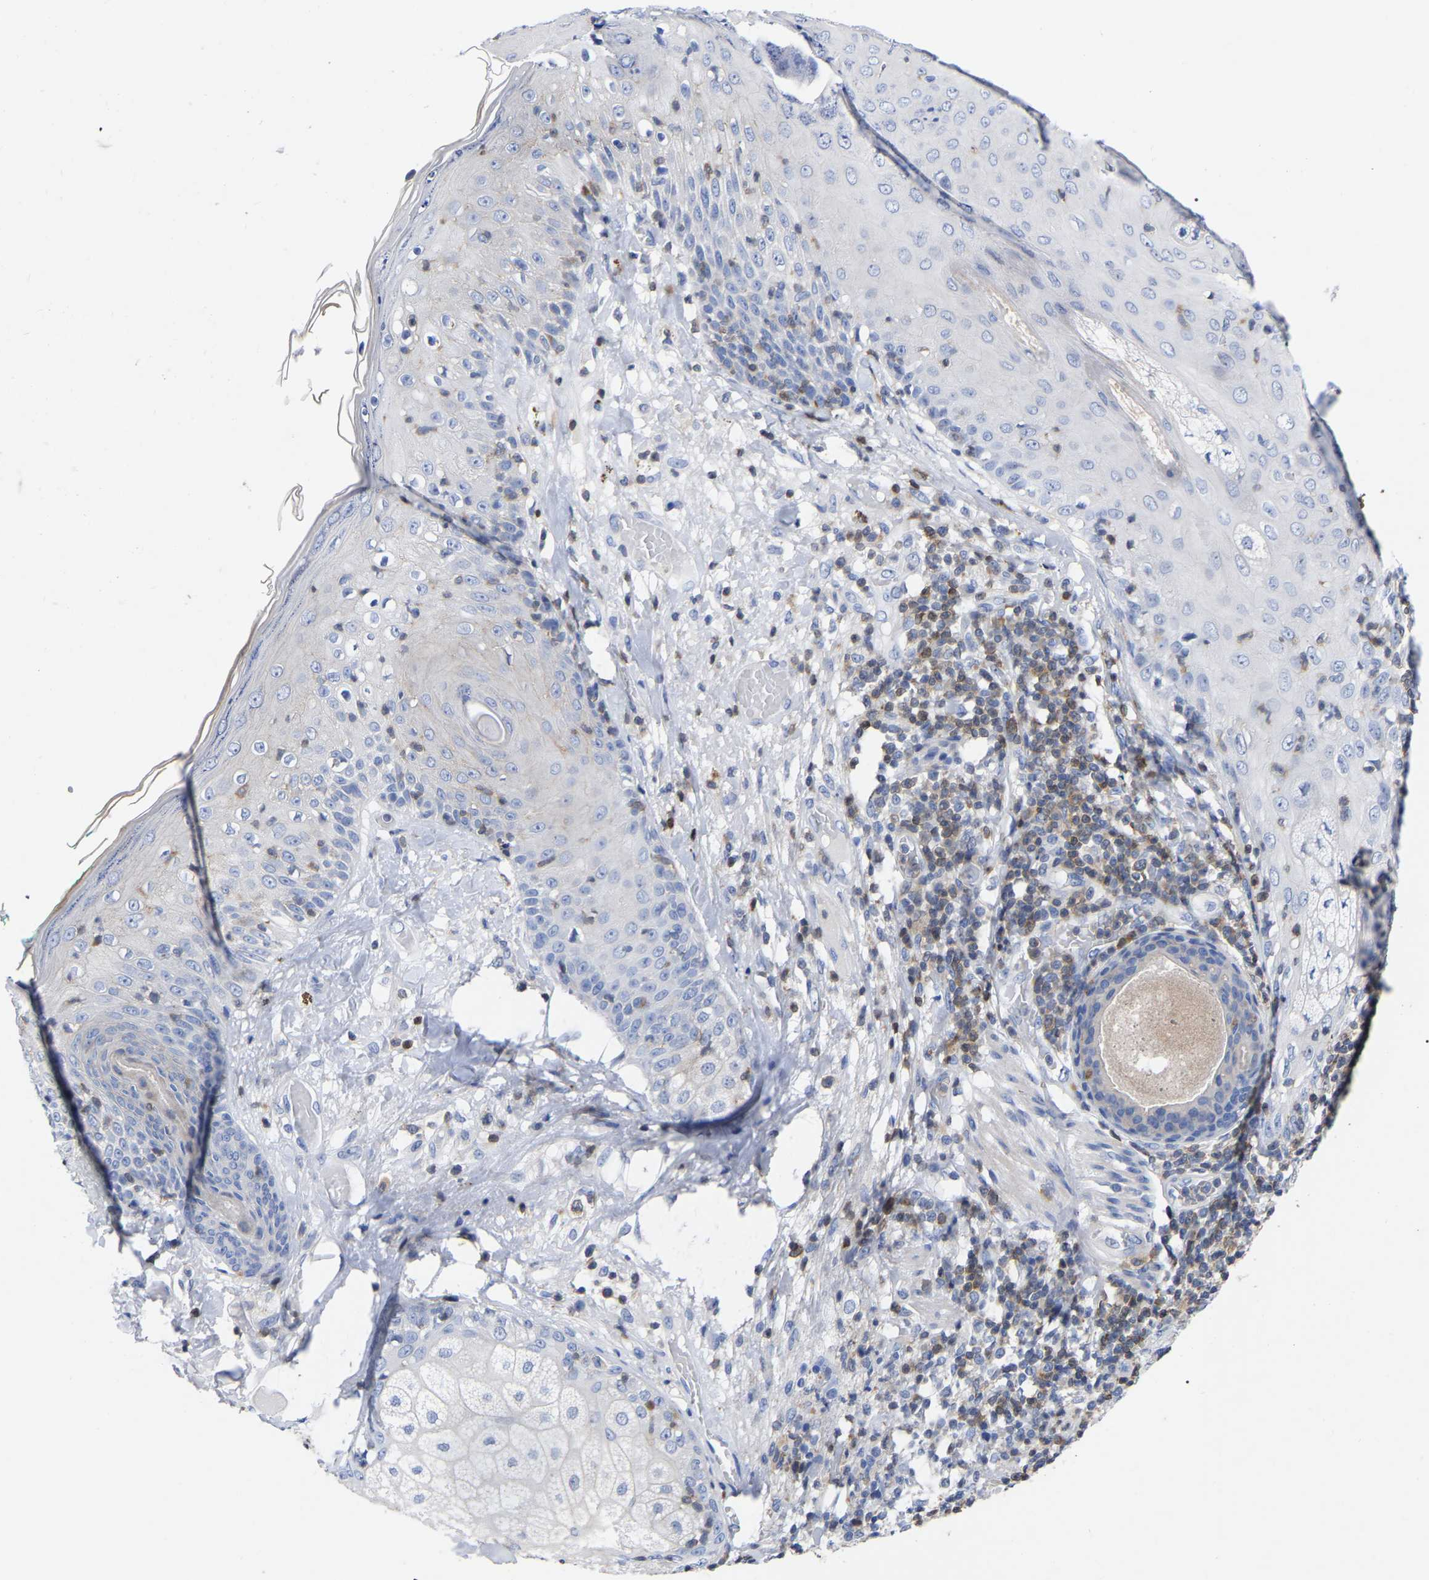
{"staining": {"intensity": "negative", "quantity": "none", "location": "none"}, "tissue": "skin cancer", "cell_type": "Tumor cells", "image_type": "cancer", "snomed": [{"axis": "morphology", "description": "Squamous cell carcinoma, NOS"}, {"axis": "topography", "description": "Skin"}], "caption": "Squamous cell carcinoma (skin) stained for a protein using immunohistochemistry exhibits no expression tumor cells.", "gene": "PTPN7", "patient": {"sex": "female", "age": 88}}